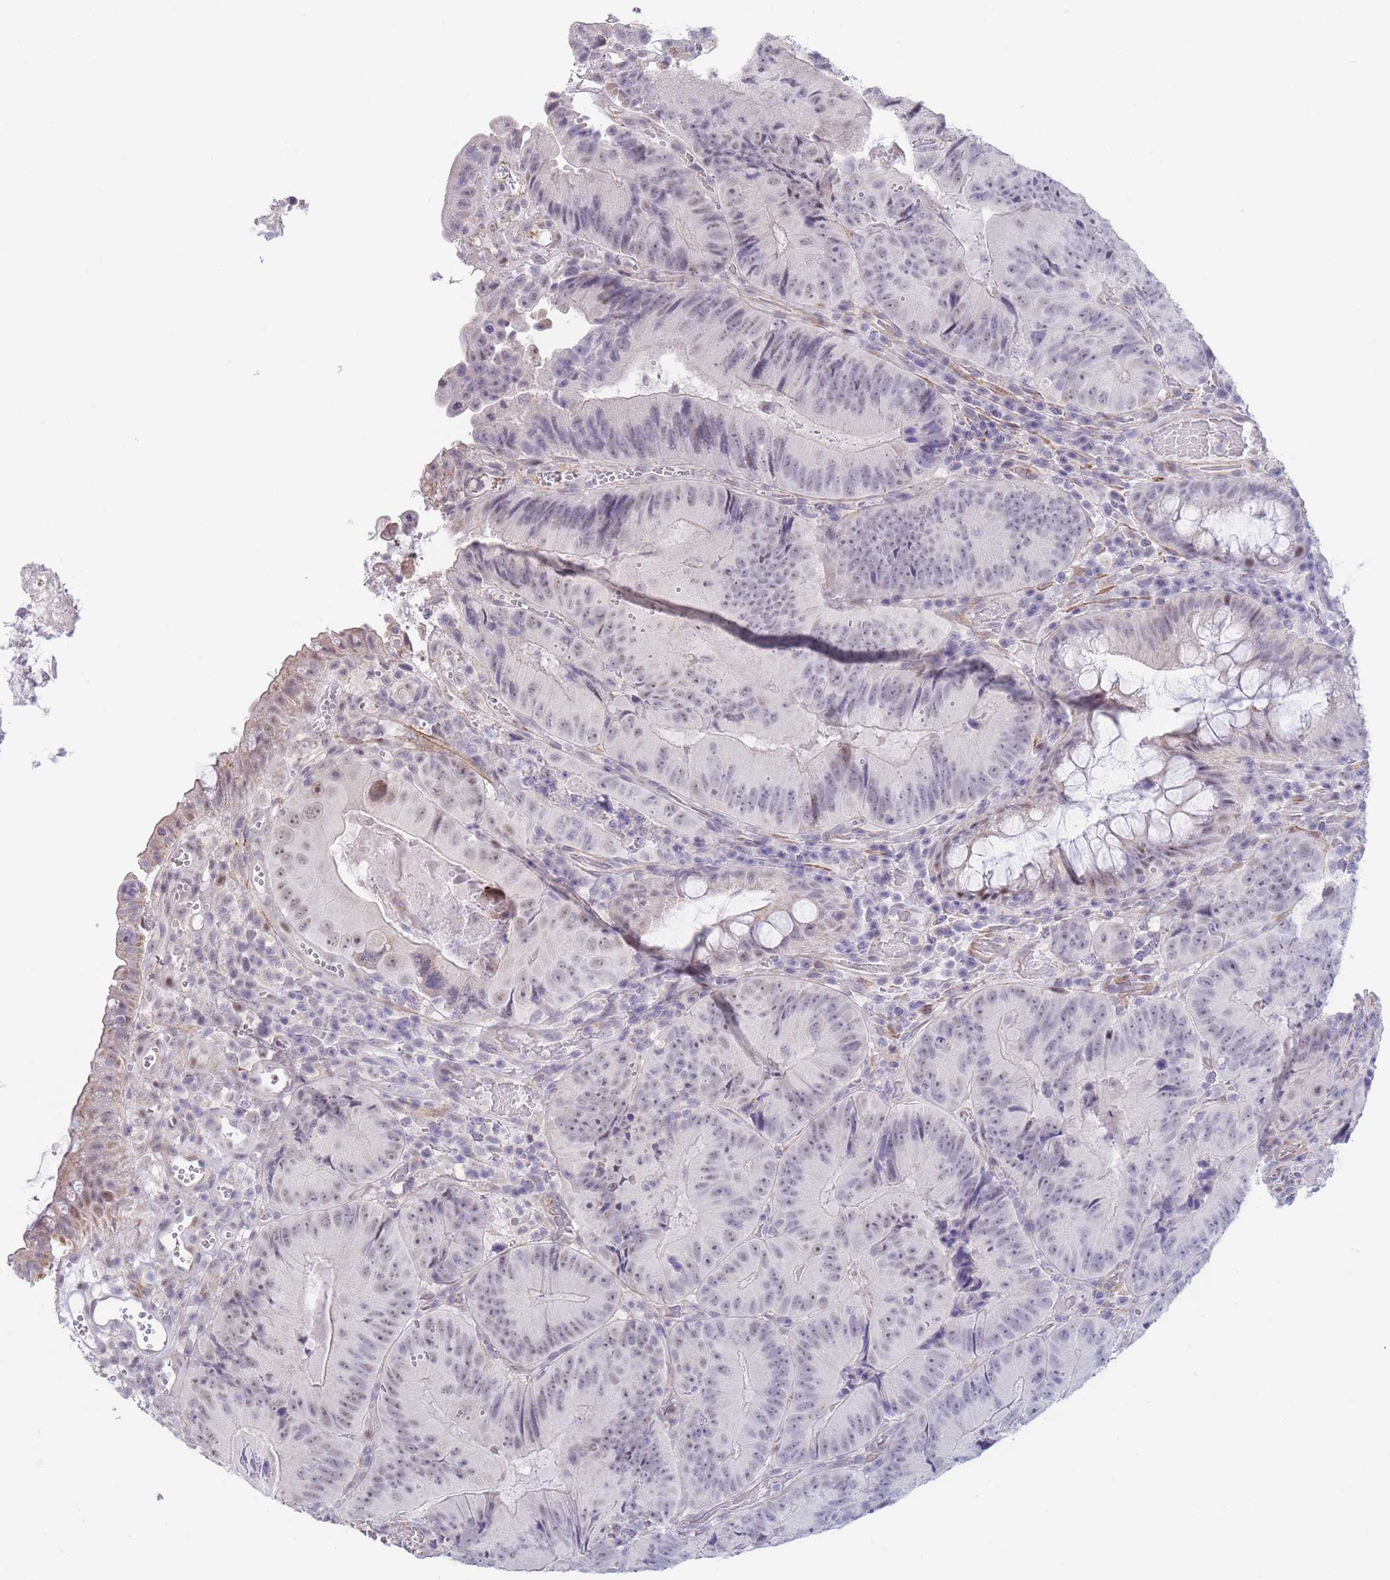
{"staining": {"intensity": "negative", "quantity": "none", "location": "none"}, "tissue": "colorectal cancer", "cell_type": "Tumor cells", "image_type": "cancer", "snomed": [{"axis": "morphology", "description": "Adenocarcinoma, NOS"}, {"axis": "topography", "description": "Colon"}], "caption": "The immunohistochemistry histopathology image has no significant staining in tumor cells of colorectal cancer tissue.", "gene": "ASAP3", "patient": {"sex": "female", "age": 86}}